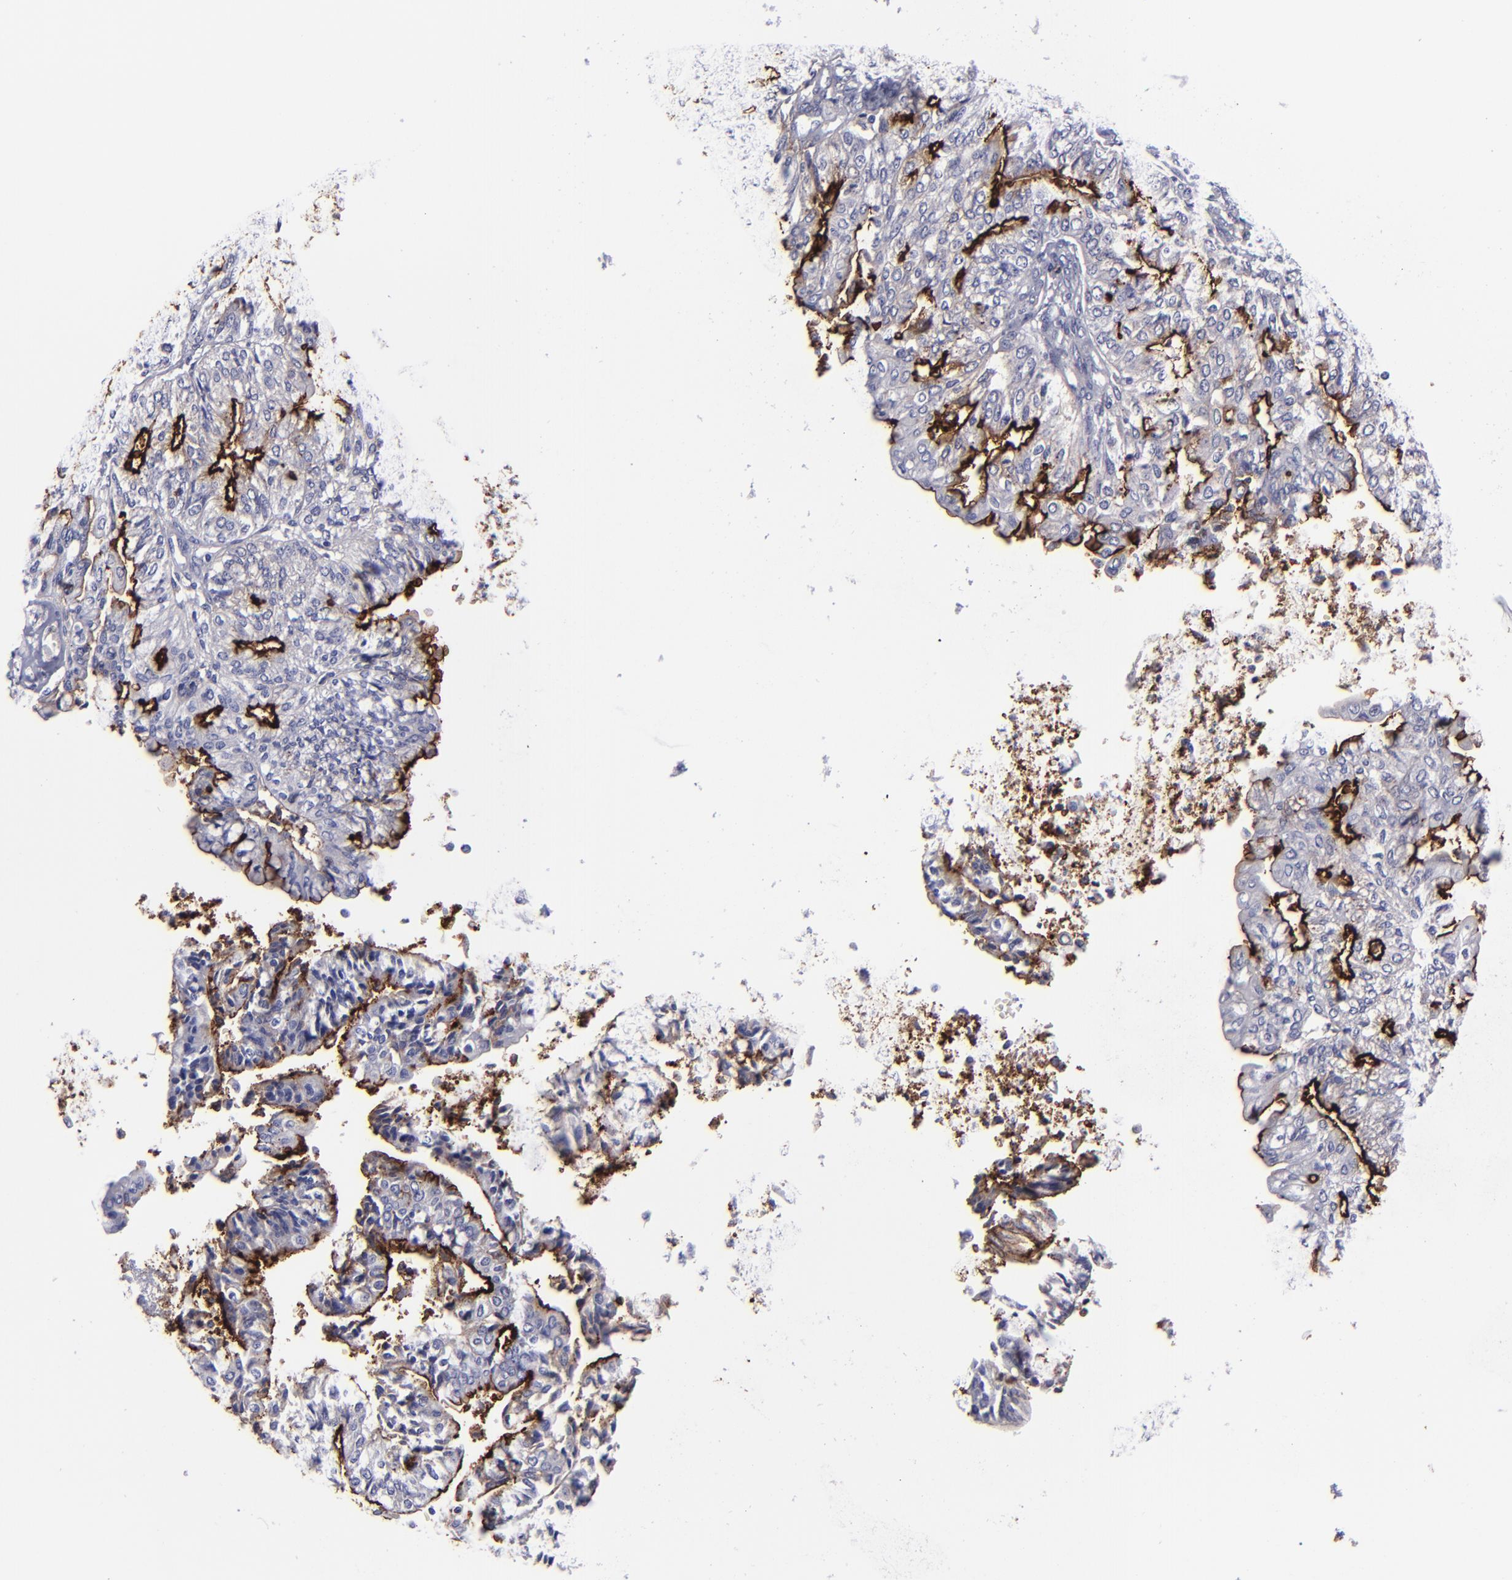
{"staining": {"intensity": "strong", "quantity": "<25%", "location": "cytoplasmic/membranous"}, "tissue": "endometrial cancer", "cell_type": "Tumor cells", "image_type": "cancer", "snomed": [{"axis": "morphology", "description": "Adenocarcinoma, NOS"}, {"axis": "topography", "description": "Endometrium"}], "caption": "The histopathology image displays a brown stain indicating the presence of a protein in the cytoplasmic/membranous of tumor cells in endometrial cancer (adenocarcinoma).", "gene": "ANPEP", "patient": {"sex": "female", "age": 59}}